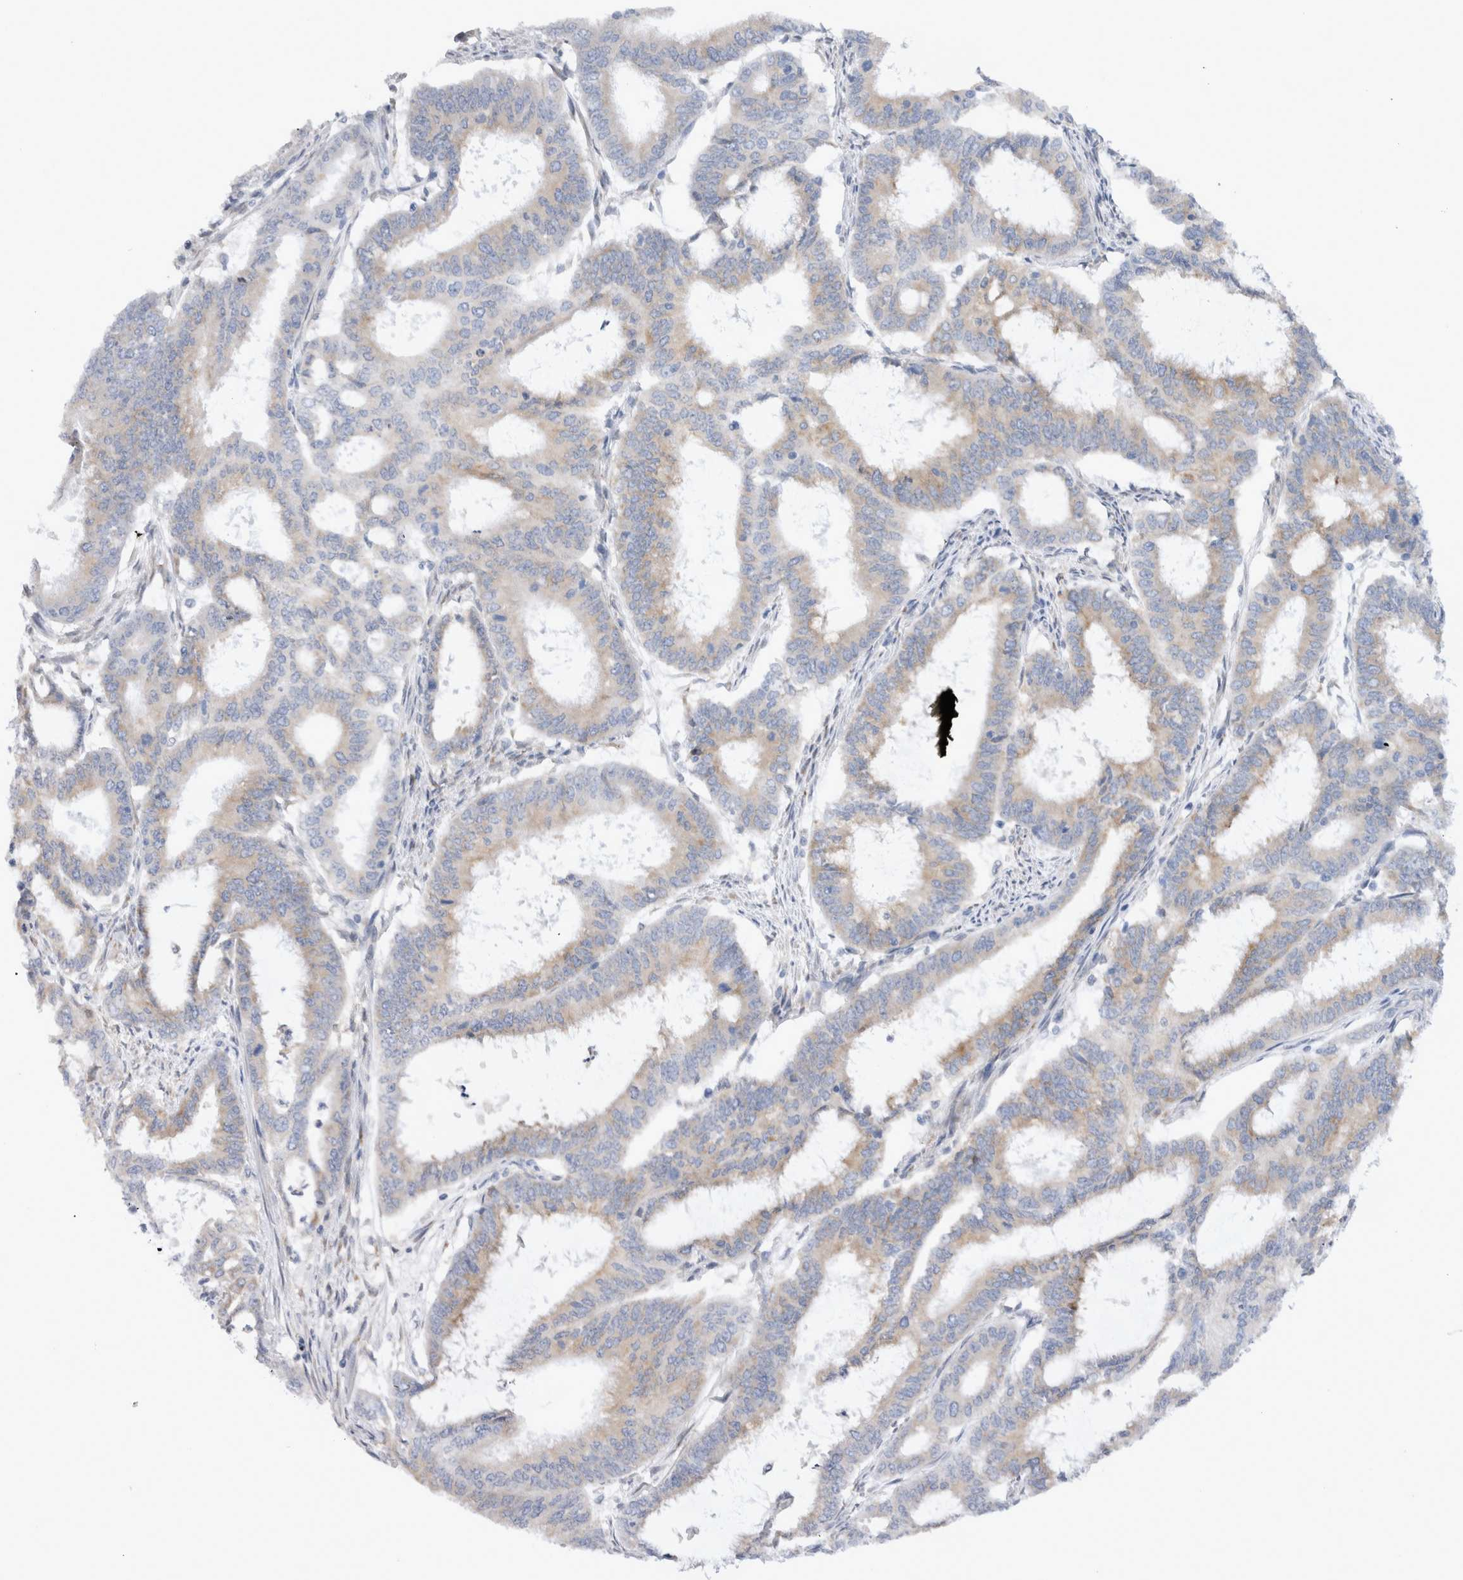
{"staining": {"intensity": "weak", "quantity": "25%-75%", "location": "cytoplasmic/membranous"}, "tissue": "endometrial cancer", "cell_type": "Tumor cells", "image_type": "cancer", "snomed": [{"axis": "morphology", "description": "Adenocarcinoma, NOS"}, {"axis": "topography", "description": "Endometrium"}], "caption": "This is an image of immunohistochemistry (IHC) staining of endometrial cancer, which shows weak positivity in the cytoplasmic/membranous of tumor cells.", "gene": "VCPIP1", "patient": {"sex": "female", "age": 51}}